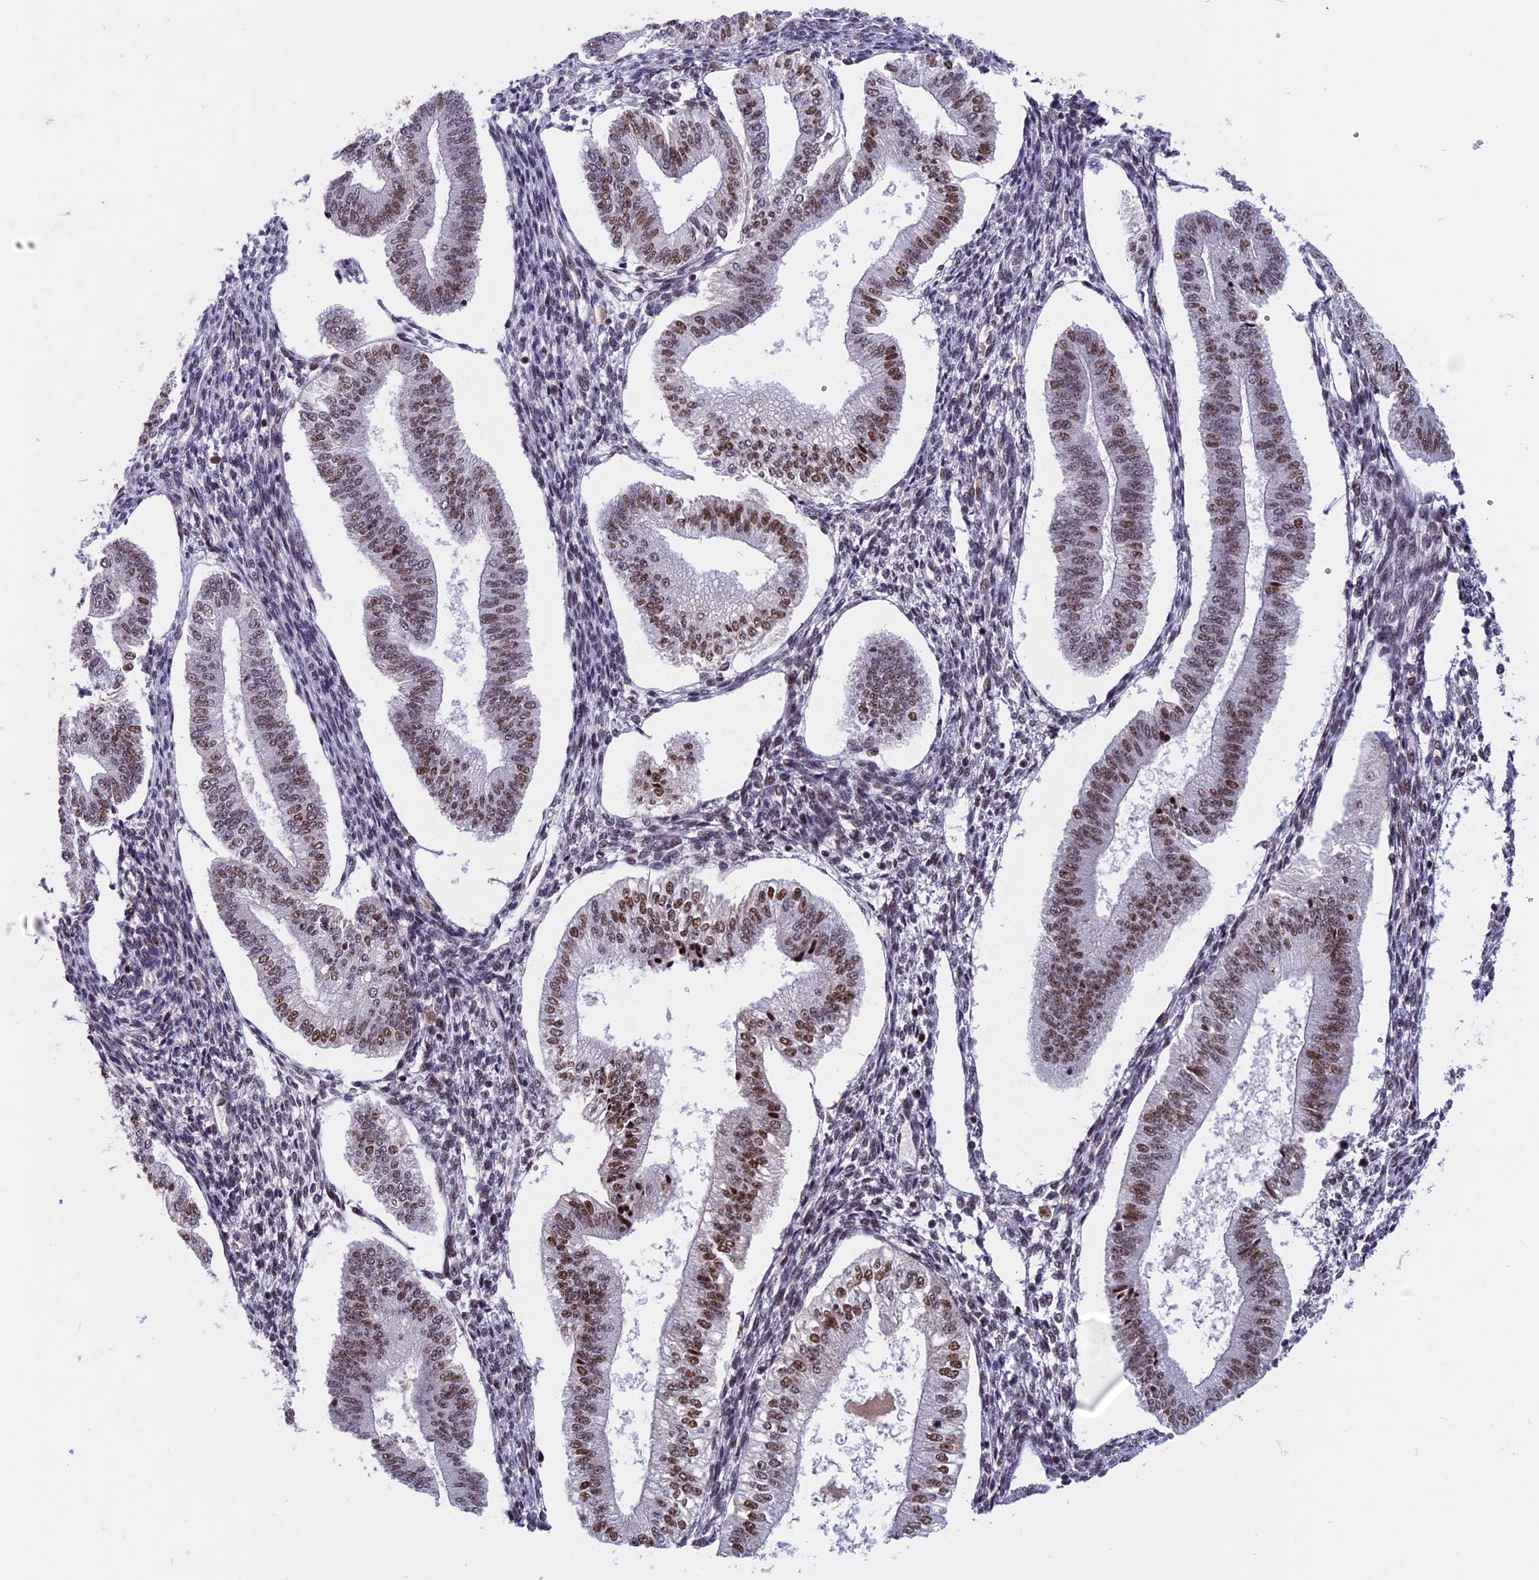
{"staining": {"intensity": "weak", "quantity": "25%-75%", "location": "nuclear"}, "tissue": "endometrium", "cell_type": "Cells in endometrial stroma", "image_type": "normal", "snomed": [{"axis": "morphology", "description": "Normal tissue, NOS"}, {"axis": "topography", "description": "Endometrium"}], "caption": "Immunohistochemical staining of unremarkable endometrium reveals weak nuclear protein expression in about 25%-75% of cells in endometrial stroma.", "gene": "CDC7", "patient": {"sex": "female", "age": 34}}